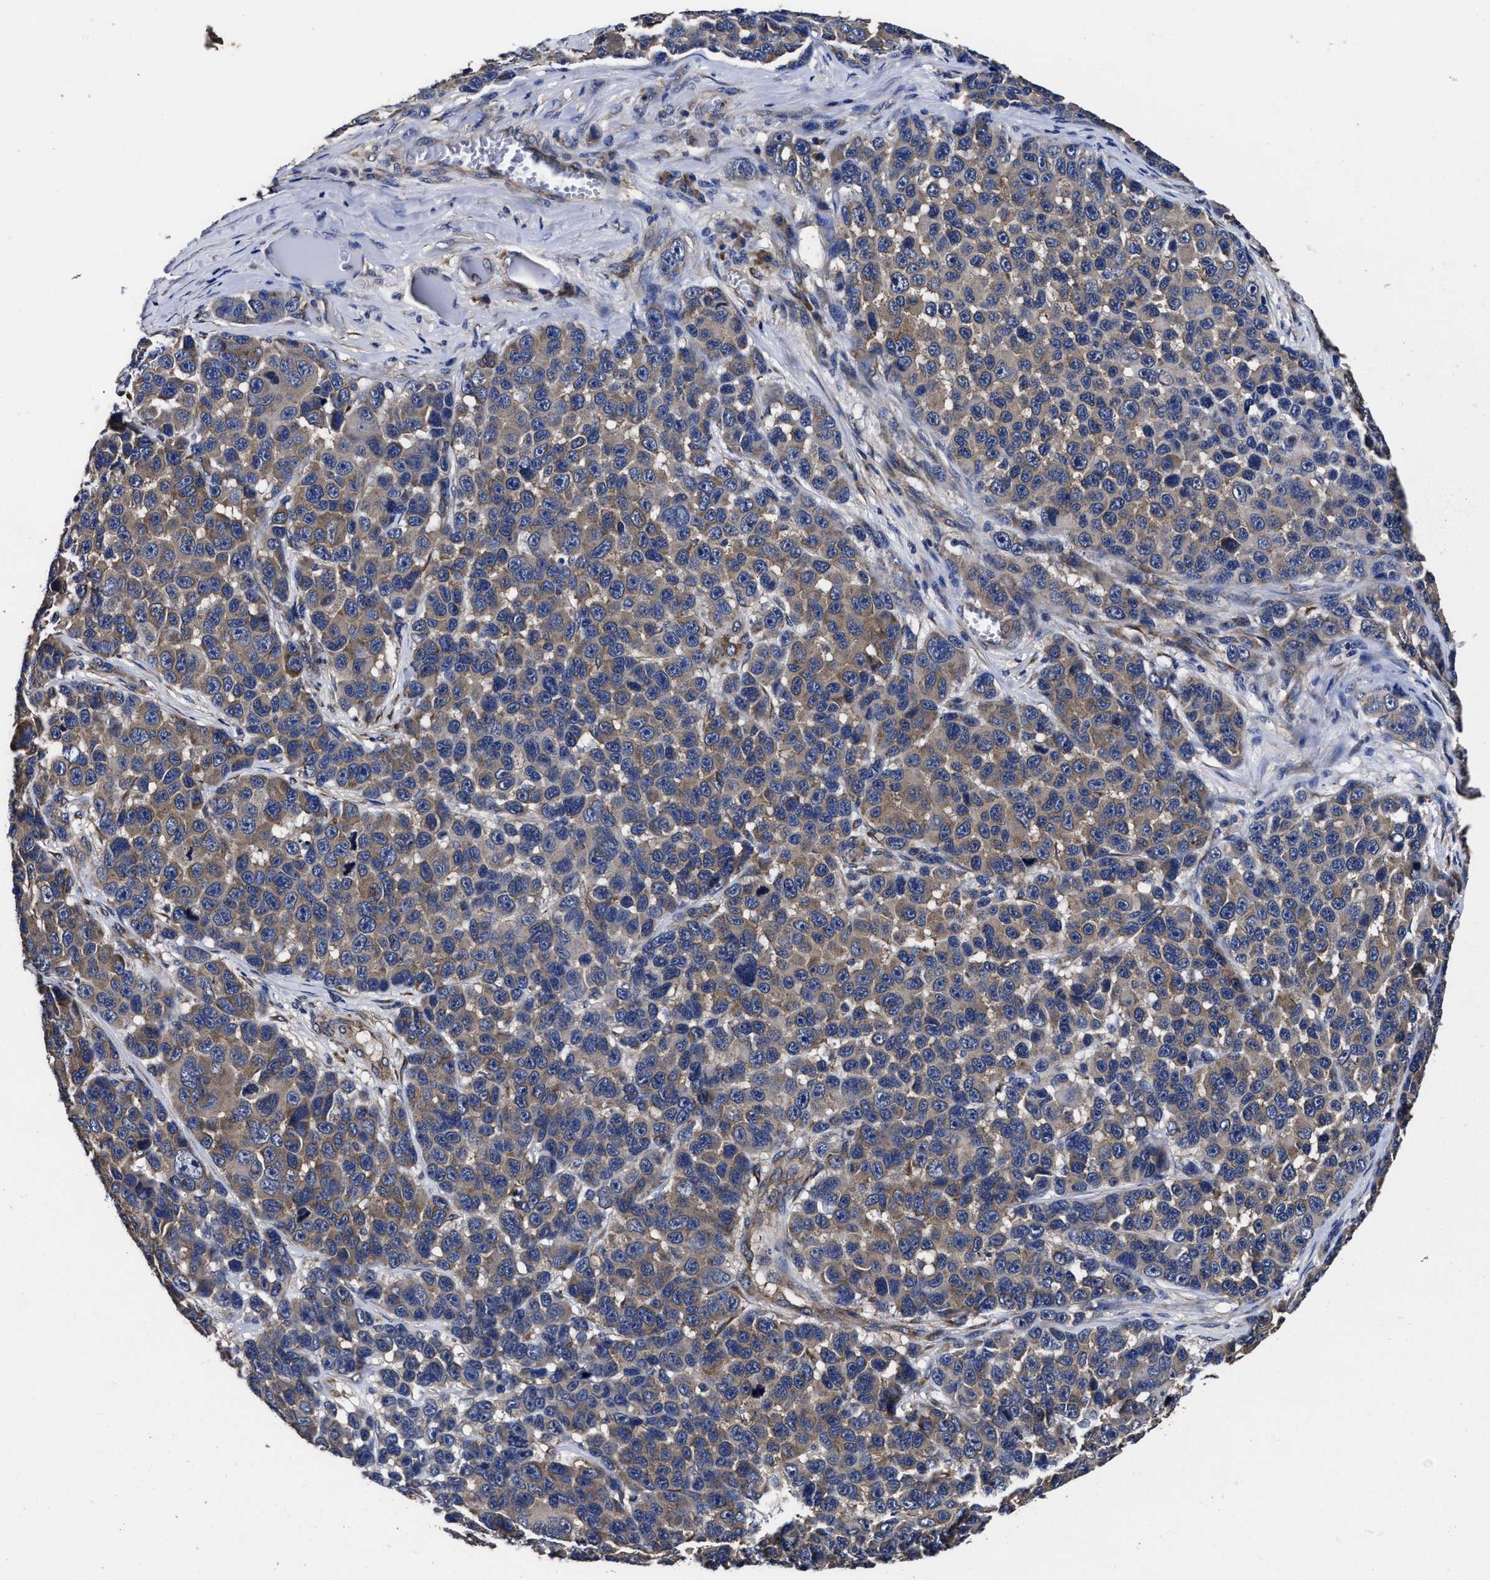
{"staining": {"intensity": "weak", "quantity": "25%-75%", "location": "cytoplasmic/membranous"}, "tissue": "melanoma", "cell_type": "Tumor cells", "image_type": "cancer", "snomed": [{"axis": "morphology", "description": "Malignant melanoma, NOS"}, {"axis": "topography", "description": "Skin"}], "caption": "Weak cytoplasmic/membranous protein expression is identified in approximately 25%-75% of tumor cells in malignant melanoma.", "gene": "AVEN", "patient": {"sex": "male", "age": 53}}